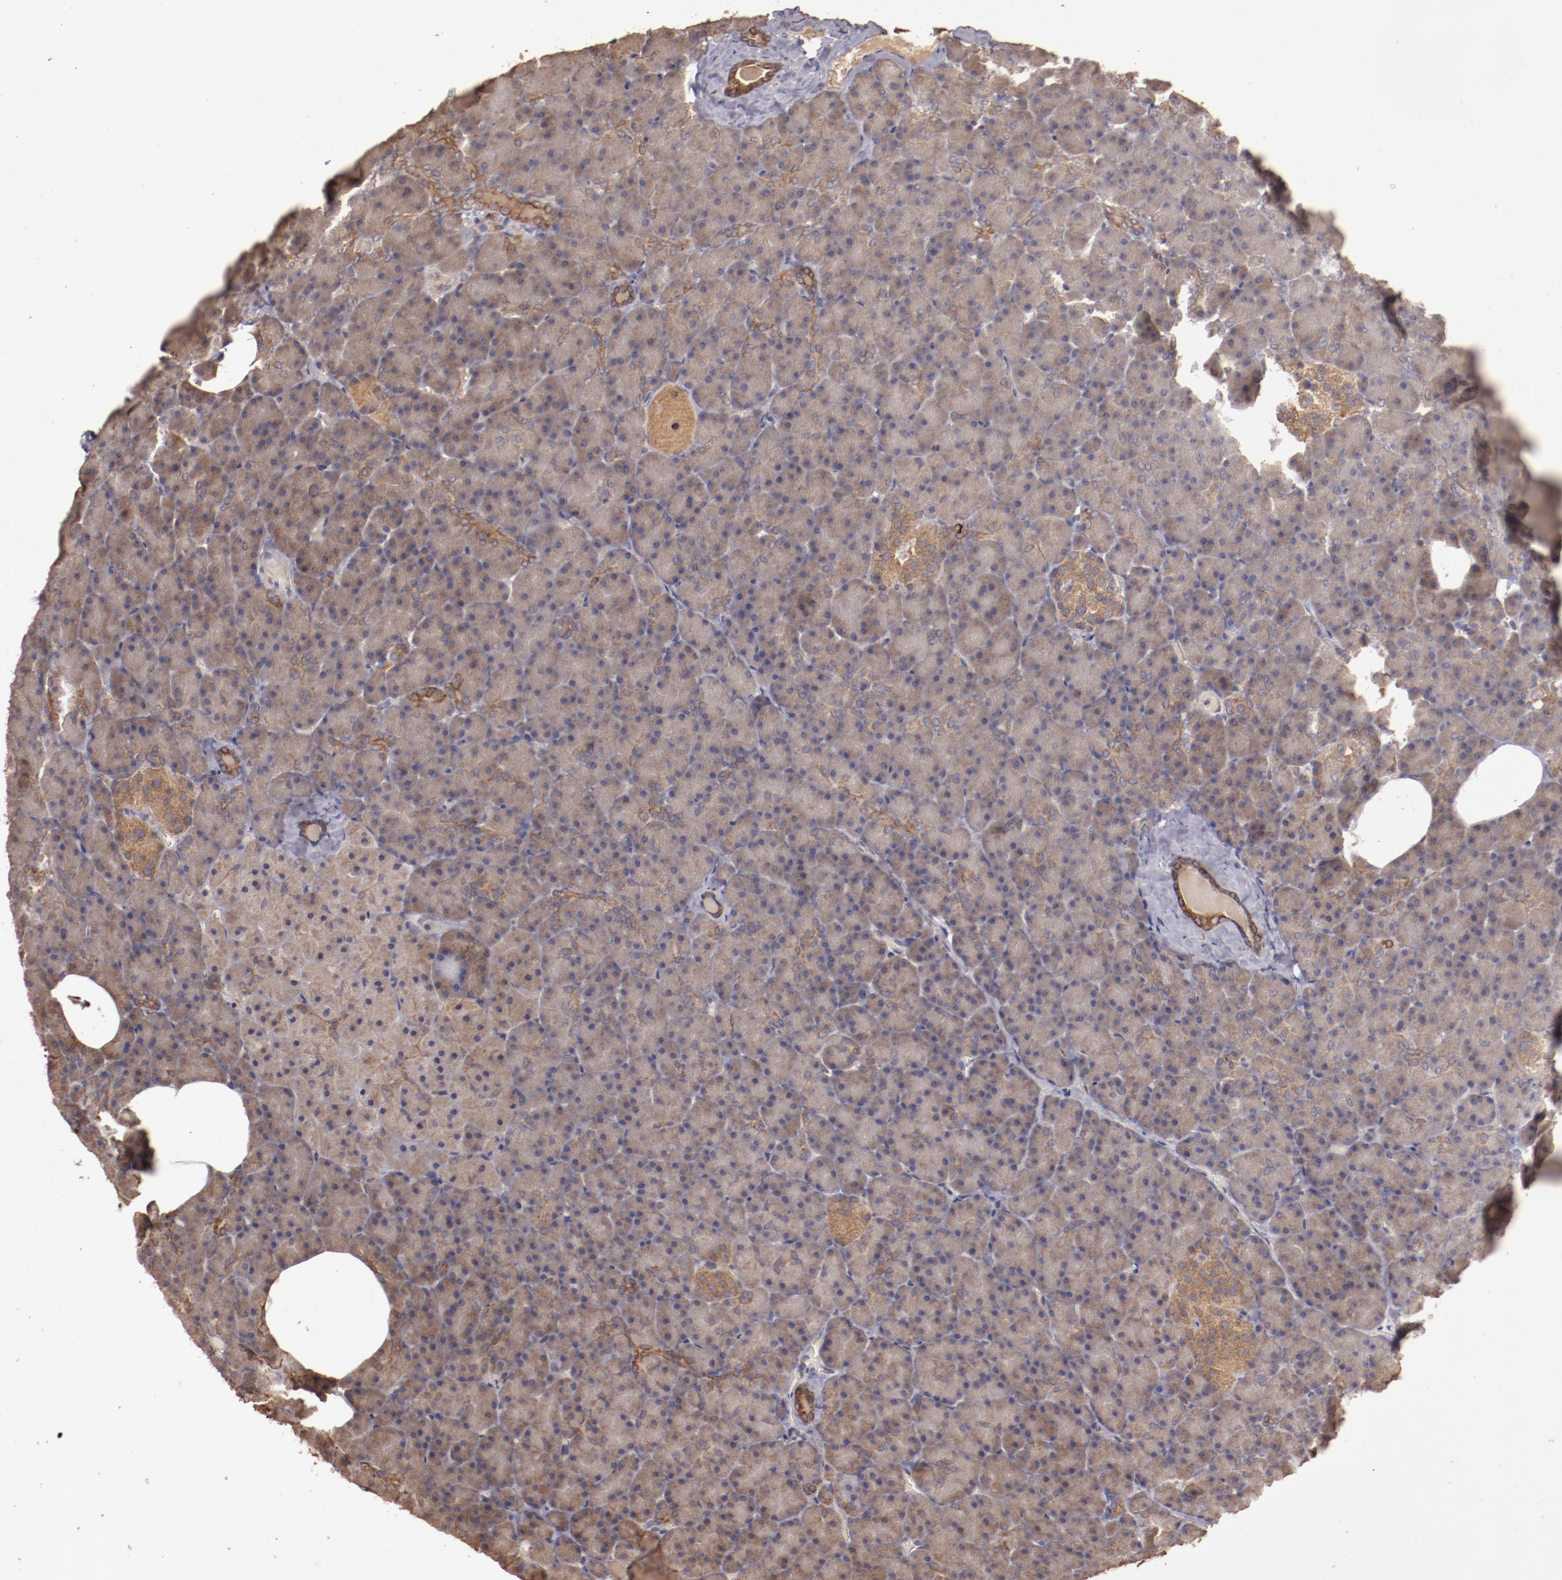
{"staining": {"intensity": "weak", "quantity": ">75%", "location": "cytoplasmic/membranous"}, "tissue": "pancreas", "cell_type": "Exocrine glandular cells", "image_type": "normal", "snomed": [{"axis": "morphology", "description": "Normal tissue, NOS"}, {"axis": "topography", "description": "Pancreas"}], "caption": "A low amount of weak cytoplasmic/membranous expression is identified in approximately >75% of exocrine glandular cells in unremarkable pancreas. (DAB (3,3'-diaminobenzidine) IHC, brown staining for protein, blue staining for nuclei).", "gene": "SRRD", "patient": {"sex": "female", "age": 35}}